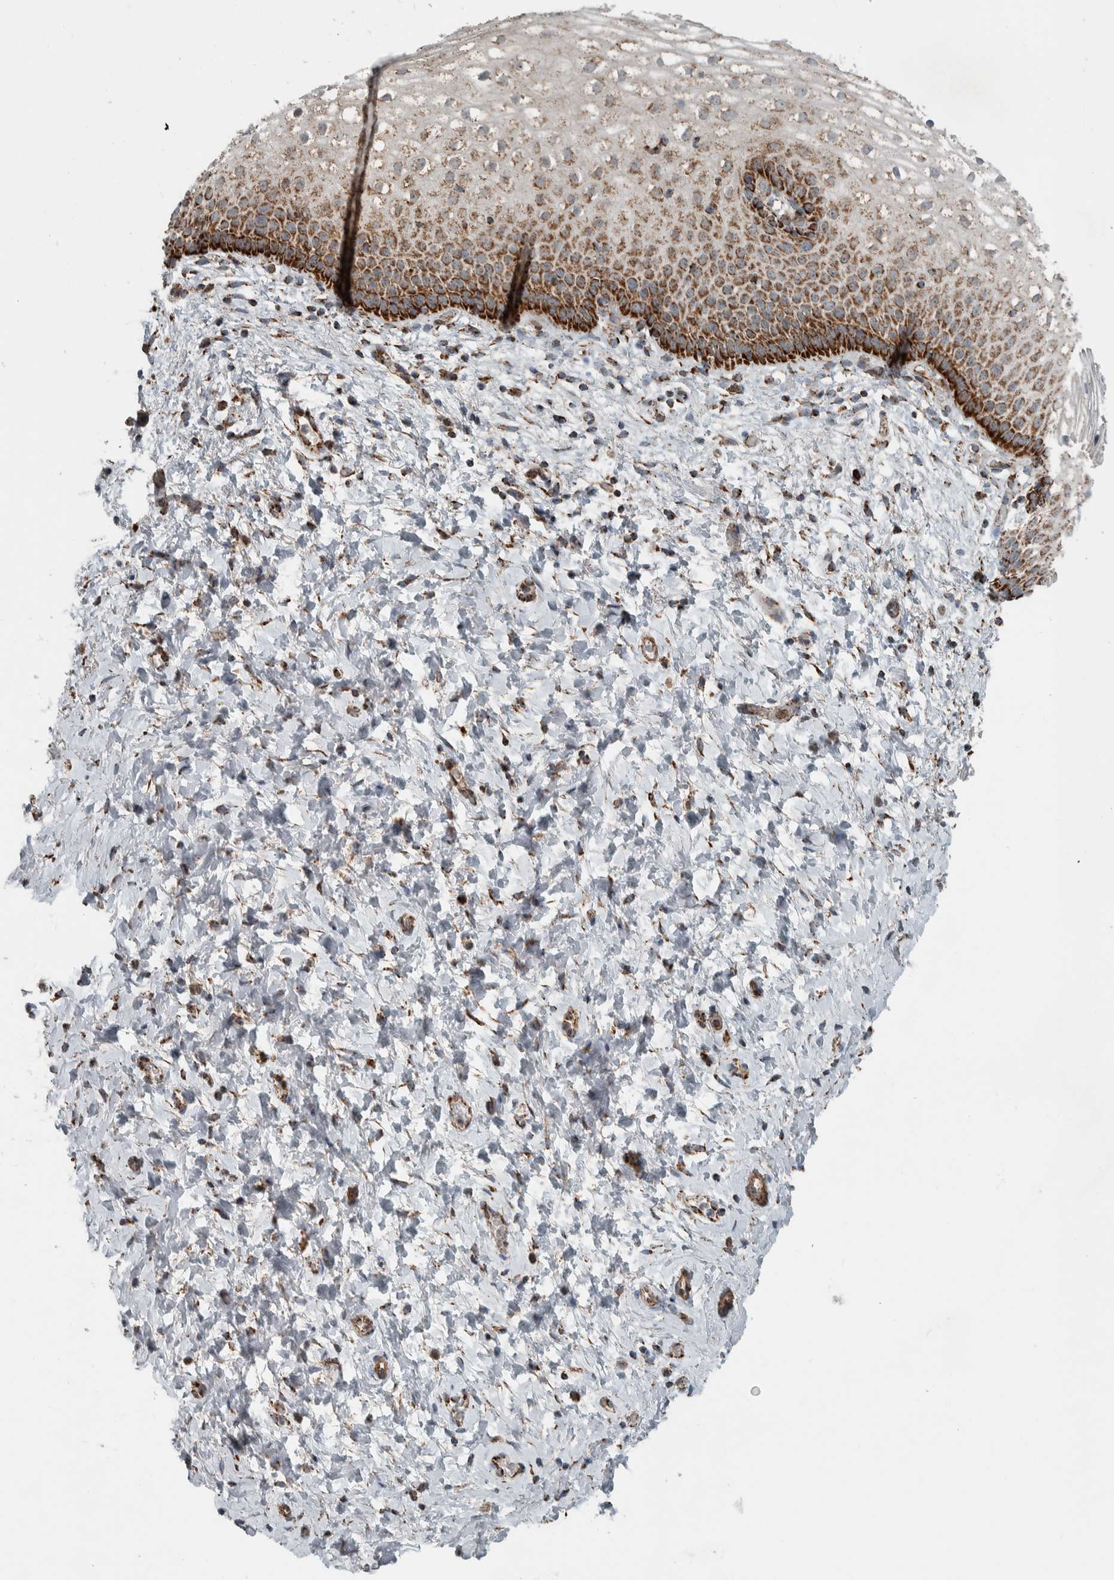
{"staining": {"intensity": "strong", "quantity": ">75%", "location": "cytoplasmic/membranous"}, "tissue": "cervix", "cell_type": "Squamous epithelial cells", "image_type": "normal", "snomed": [{"axis": "morphology", "description": "Normal tissue, NOS"}, {"axis": "topography", "description": "Cervix"}], "caption": "Approximately >75% of squamous epithelial cells in benign cervix demonstrate strong cytoplasmic/membranous protein expression as visualized by brown immunohistochemical staining.", "gene": "CNTROB", "patient": {"sex": "female", "age": 72}}